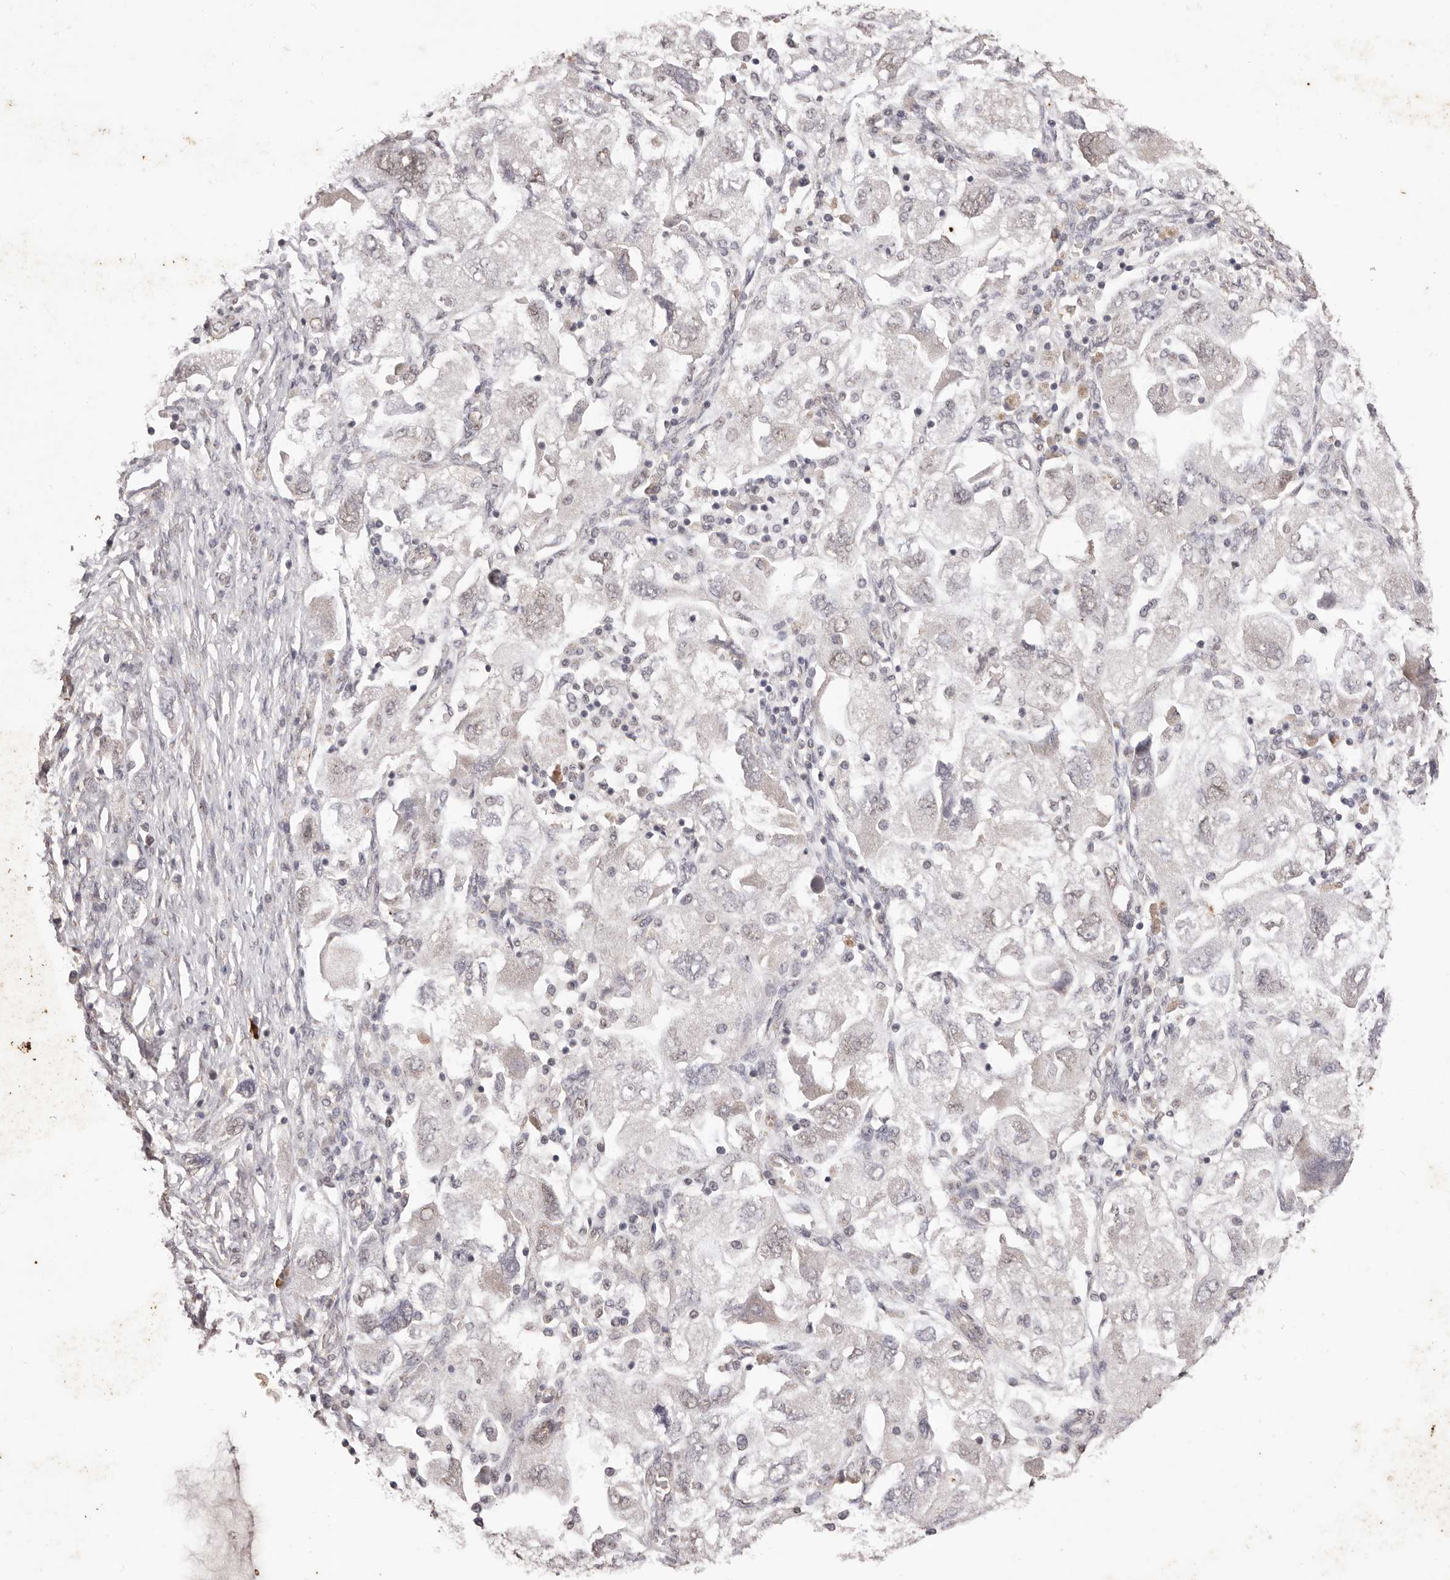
{"staining": {"intensity": "weak", "quantity": "25%-75%", "location": "nuclear"}, "tissue": "ovarian cancer", "cell_type": "Tumor cells", "image_type": "cancer", "snomed": [{"axis": "morphology", "description": "Carcinoma, NOS"}, {"axis": "morphology", "description": "Cystadenocarcinoma, serous, NOS"}, {"axis": "topography", "description": "Ovary"}], "caption": "This is a micrograph of immunohistochemistry (IHC) staining of ovarian carcinoma, which shows weak staining in the nuclear of tumor cells.", "gene": "RPS6KA5", "patient": {"sex": "female", "age": 69}}